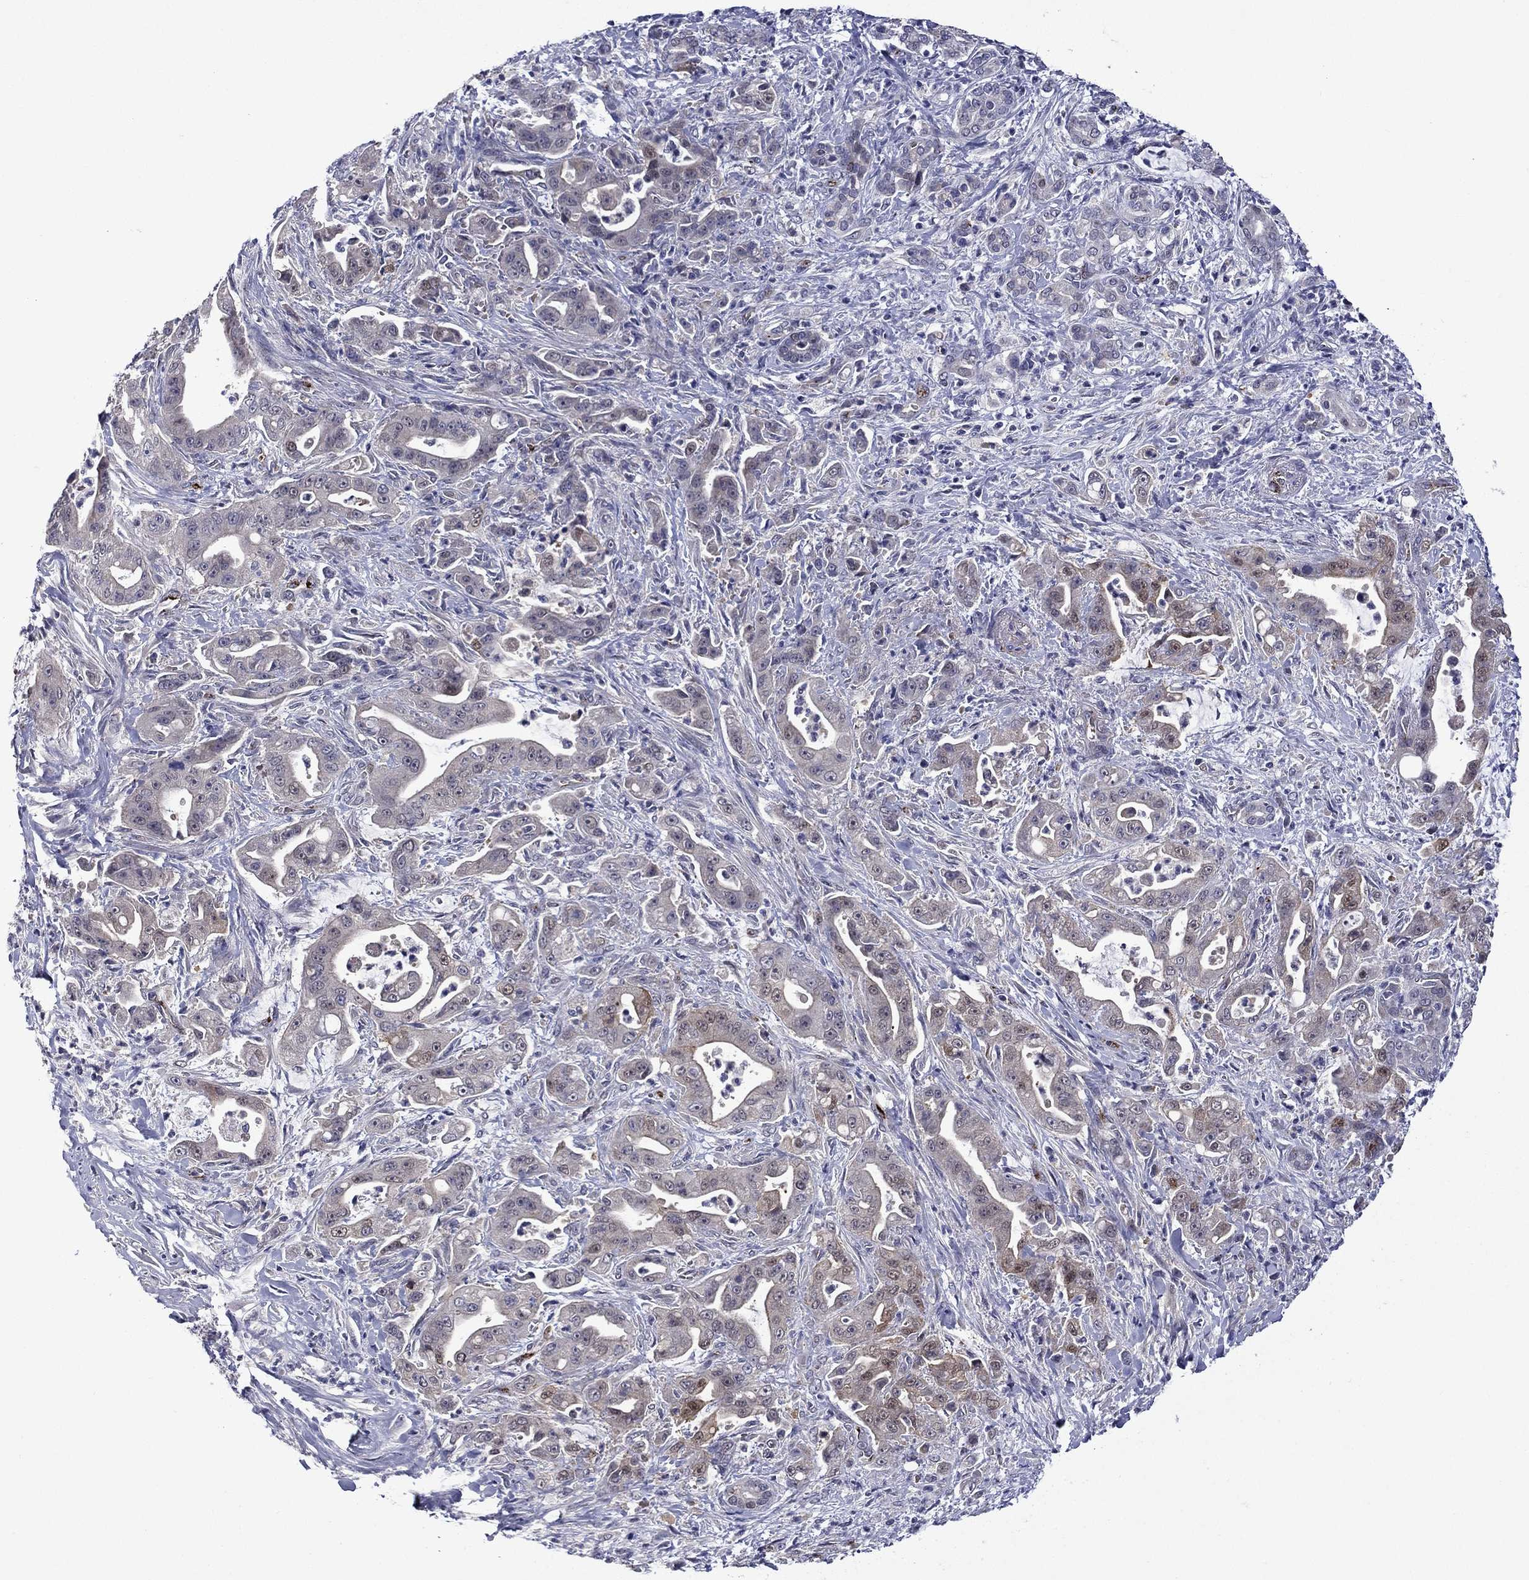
{"staining": {"intensity": "weak", "quantity": "<25%", "location": "cytoplasmic/membranous"}, "tissue": "pancreatic cancer", "cell_type": "Tumor cells", "image_type": "cancer", "snomed": [{"axis": "morphology", "description": "Normal tissue, NOS"}, {"axis": "morphology", "description": "Inflammation, NOS"}, {"axis": "morphology", "description": "Adenocarcinoma, NOS"}, {"axis": "topography", "description": "Pancreas"}], "caption": "DAB immunohistochemical staining of adenocarcinoma (pancreatic) demonstrates no significant positivity in tumor cells.", "gene": "SLITRK1", "patient": {"sex": "male", "age": 57}}